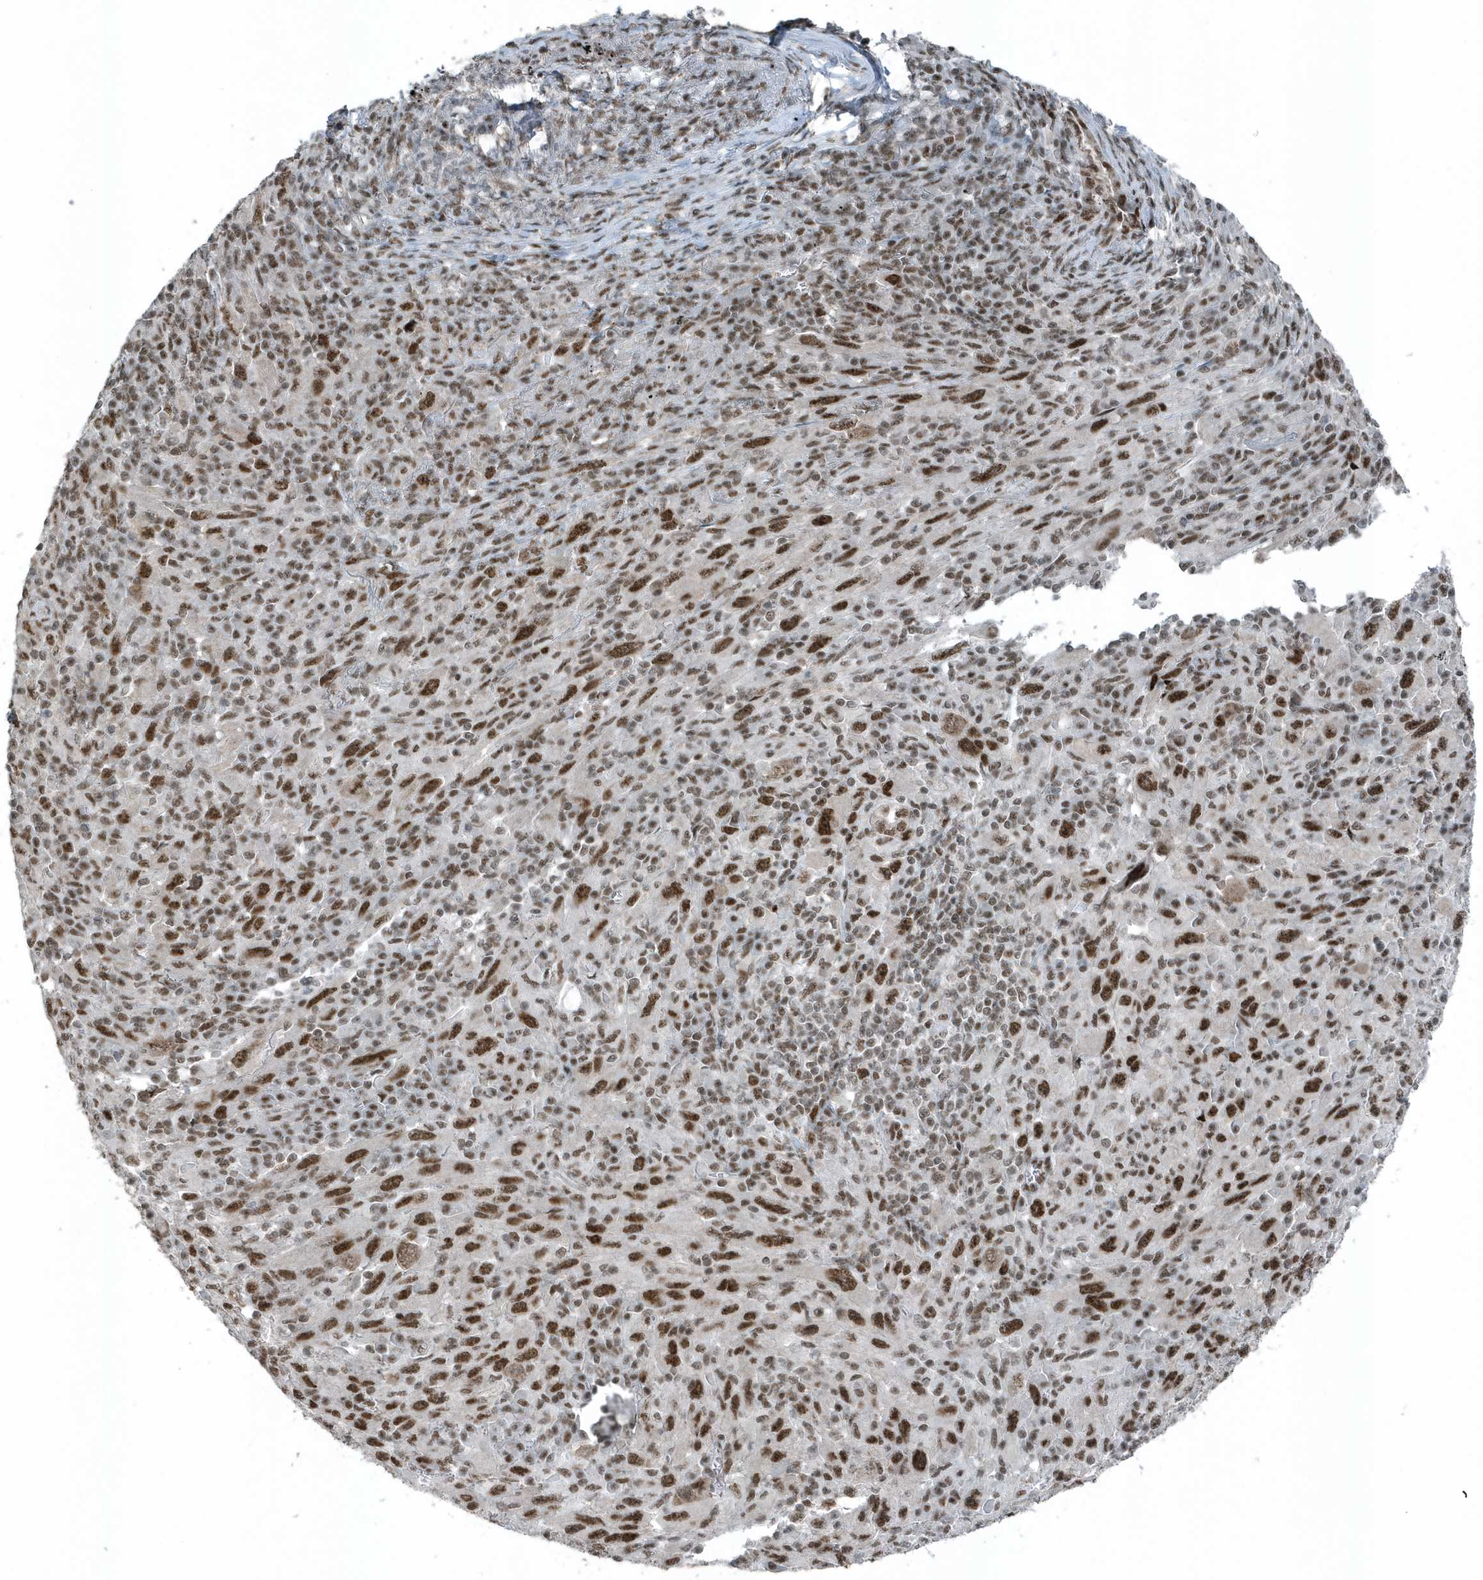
{"staining": {"intensity": "strong", "quantity": ">75%", "location": "nuclear"}, "tissue": "melanoma", "cell_type": "Tumor cells", "image_type": "cancer", "snomed": [{"axis": "morphology", "description": "Malignant melanoma, Metastatic site"}, {"axis": "topography", "description": "Skin"}], "caption": "Human malignant melanoma (metastatic site) stained with a brown dye exhibits strong nuclear positive positivity in about >75% of tumor cells.", "gene": "YTHDC1", "patient": {"sex": "female", "age": 56}}